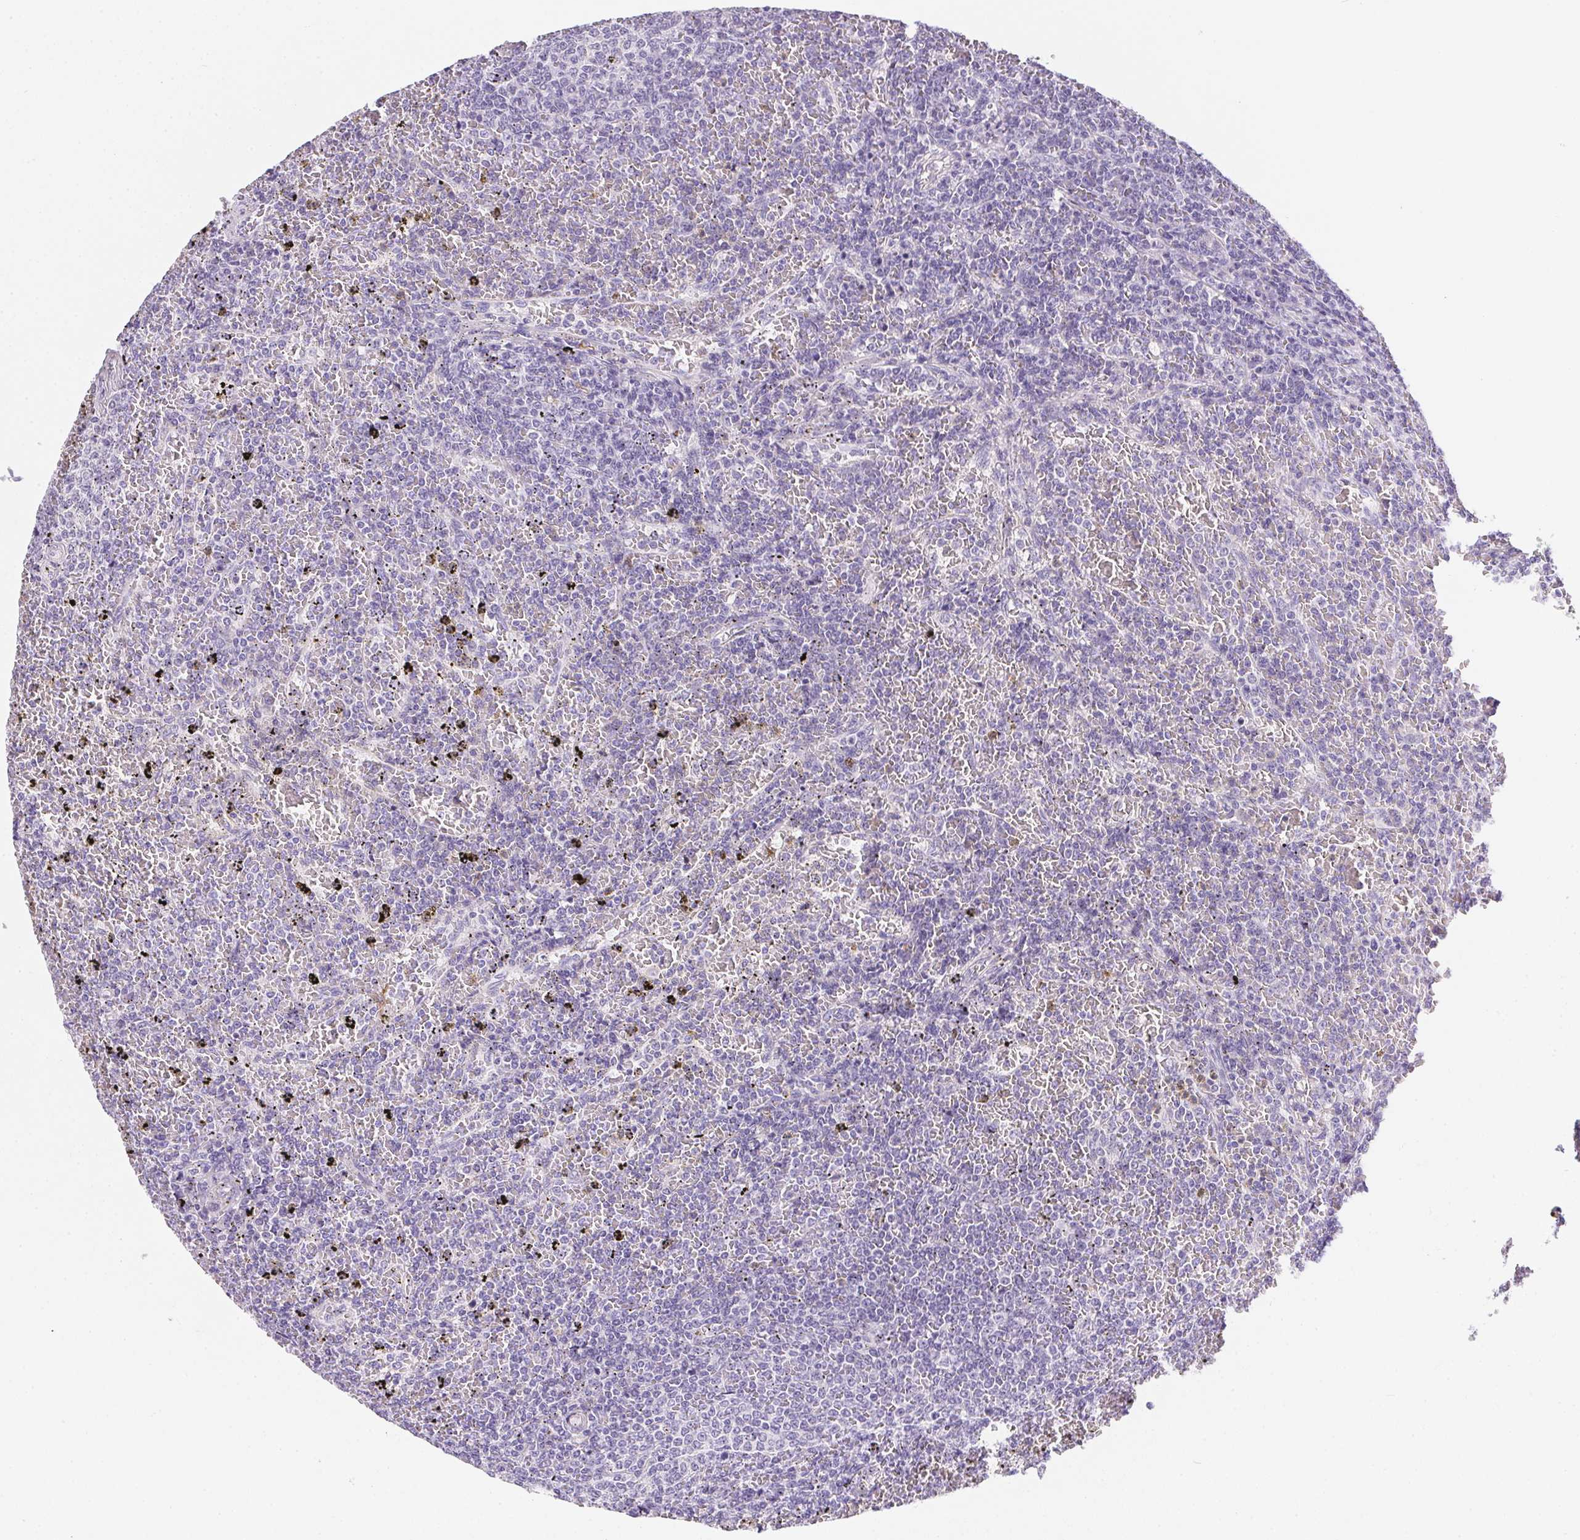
{"staining": {"intensity": "negative", "quantity": "none", "location": "none"}, "tissue": "lymphoma", "cell_type": "Tumor cells", "image_type": "cancer", "snomed": [{"axis": "morphology", "description": "Malignant lymphoma, non-Hodgkin's type, Low grade"}, {"axis": "topography", "description": "Spleen"}], "caption": "Tumor cells show no significant protein positivity in low-grade malignant lymphoma, non-Hodgkin's type.", "gene": "AQP5", "patient": {"sex": "female", "age": 77}}